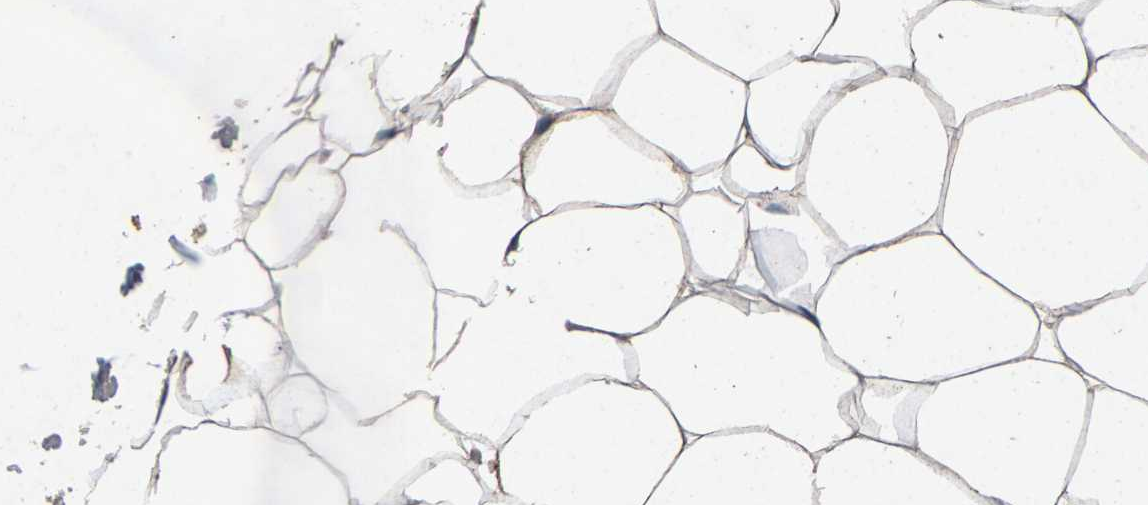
{"staining": {"intensity": "moderate", "quantity": ">75%", "location": "cytoplasmic/membranous"}, "tissue": "adipose tissue", "cell_type": "Adipocytes", "image_type": "normal", "snomed": [{"axis": "morphology", "description": "Normal tissue, NOS"}, {"axis": "topography", "description": "Breast"}, {"axis": "topography", "description": "Adipose tissue"}], "caption": "Moderate cytoplasmic/membranous protein expression is present in about >75% of adipocytes in adipose tissue. The staining was performed using DAB (3,3'-diaminobenzidine) to visualize the protein expression in brown, while the nuclei were stained in blue with hematoxylin (Magnification: 20x).", "gene": "PPP1CC", "patient": {"sex": "female", "age": 25}}